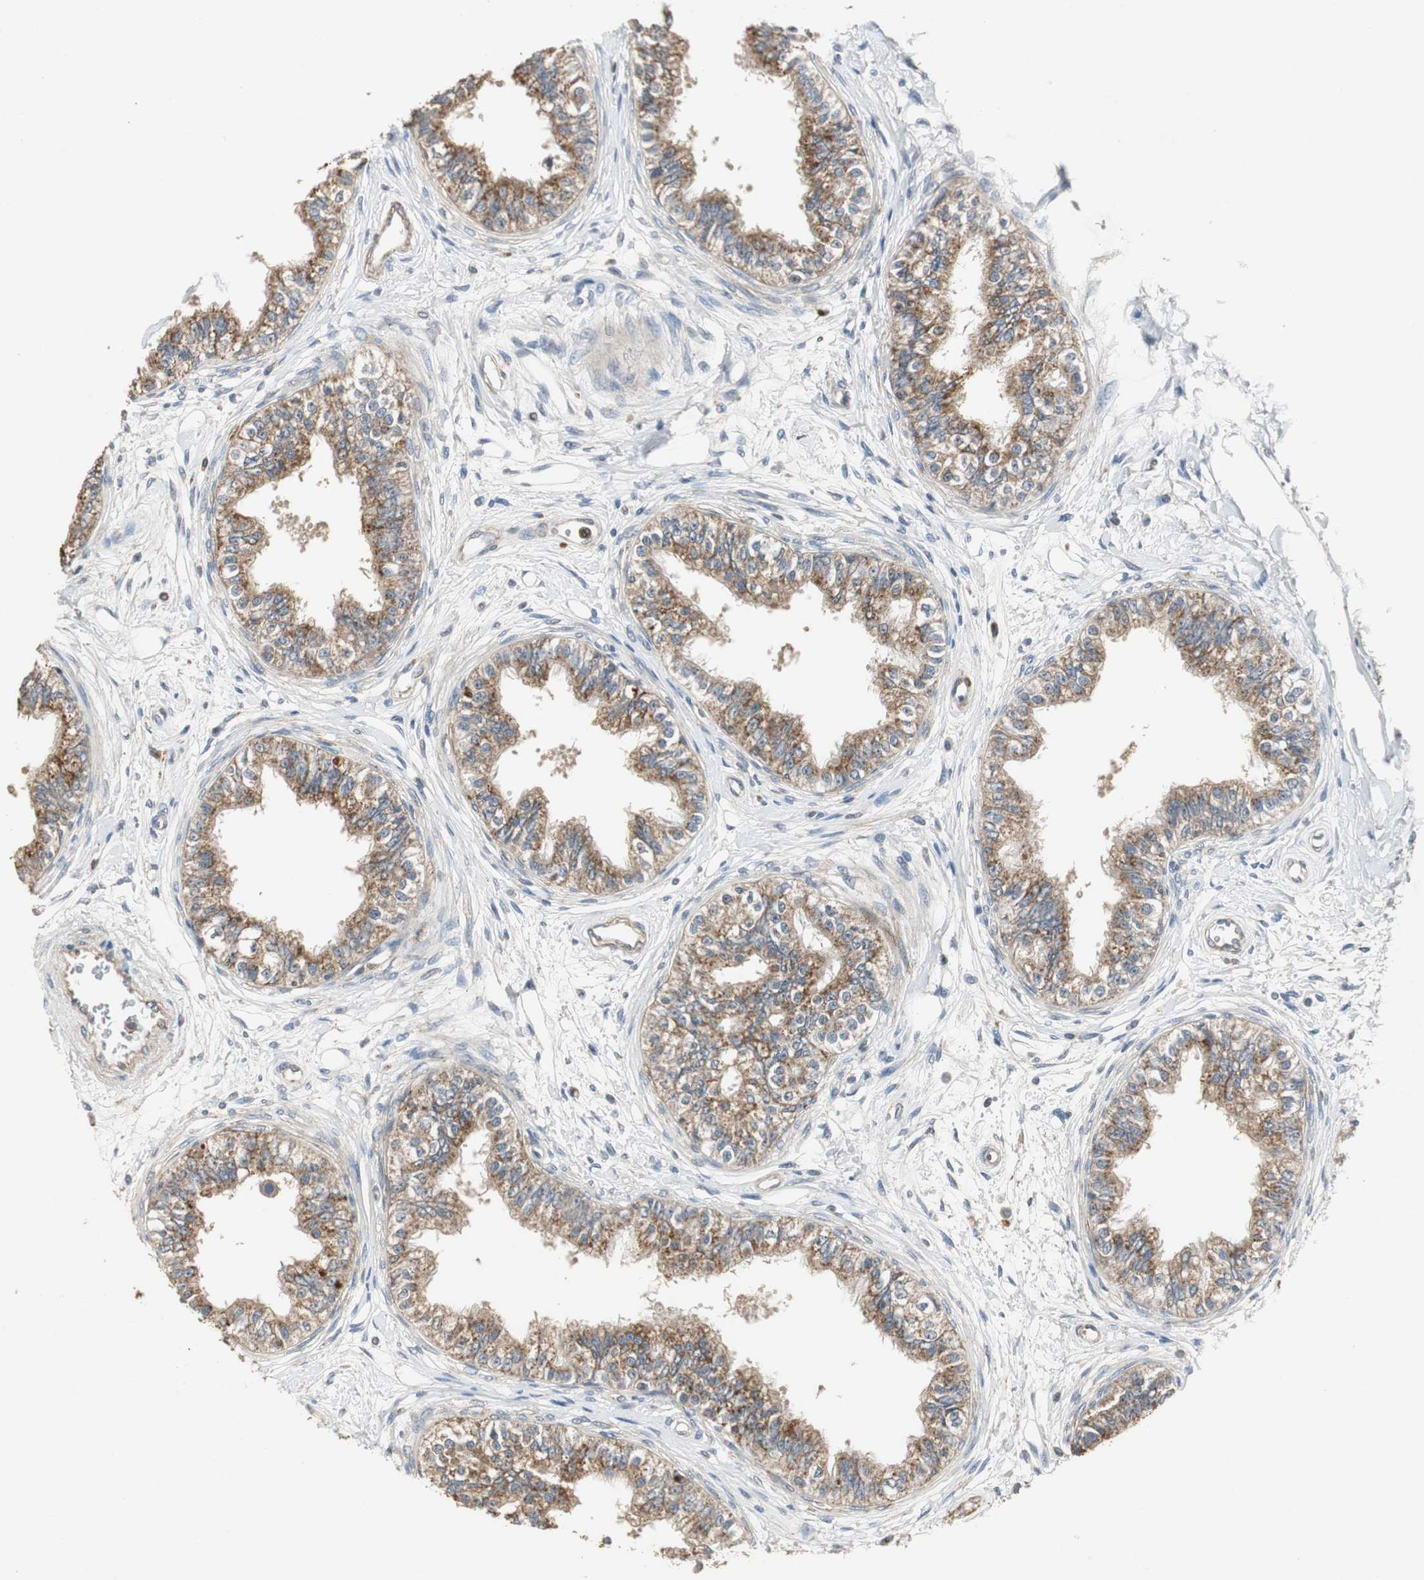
{"staining": {"intensity": "moderate", "quantity": ">75%", "location": "cytoplasmic/membranous"}, "tissue": "epididymis", "cell_type": "Glandular cells", "image_type": "normal", "snomed": [{"axis": "morphology", "description": "Normal tissue, NOS"}, {"axis": "morphology", "description": "Adenocarcinoma, metastatic, NOS"}, {"axis": "topography", "description": "Testis"}, {"axis": "topography", "description": "Epididymis"}], "caption": "A medium amount of moderate cytoplasmic/membranous positivity is appreciated in about >75% of glandular cells in normal epididymis.", "gene": "JTB", "patient": {"sex": "male", "age": 26}}